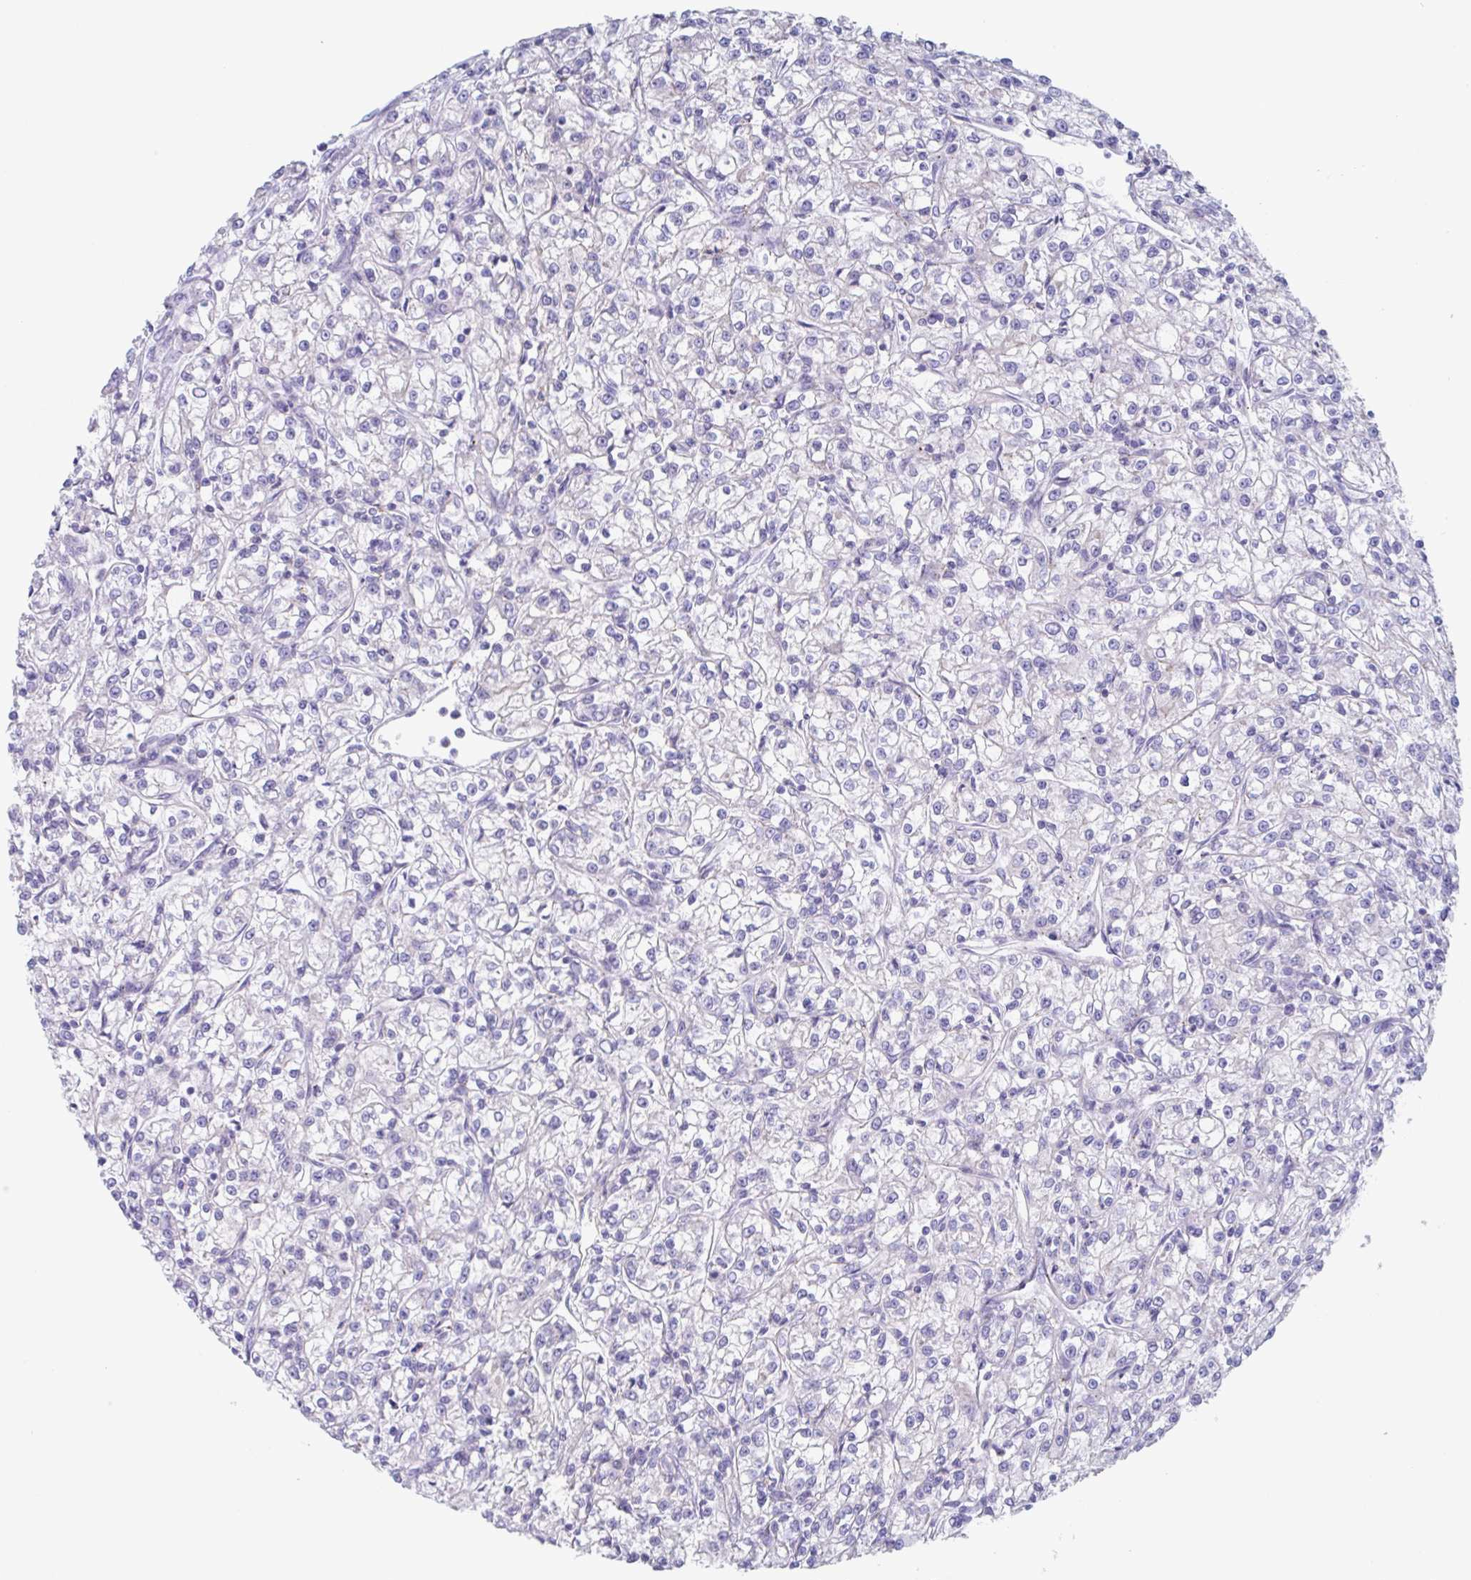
{"staining": {"intensity": "negative", "quantity": "none", "location": "none"}, "tissue": "renal cancer", "cell_type": "Tumor cells", "image_type": "cancer", "snomed": [{"axis": "morphology", "description": "Adenocarcinoma, NOS"}, {"axis": "topography", "description": "Kidney"}], "caption": "DAB (3,3'-diaminobenzidine) immunohistochemical staining of human renal cancer displays no significant positivity in tumor cells.", "gene": "CHMP5", "patient": {"sex": "female", "age": 59}}